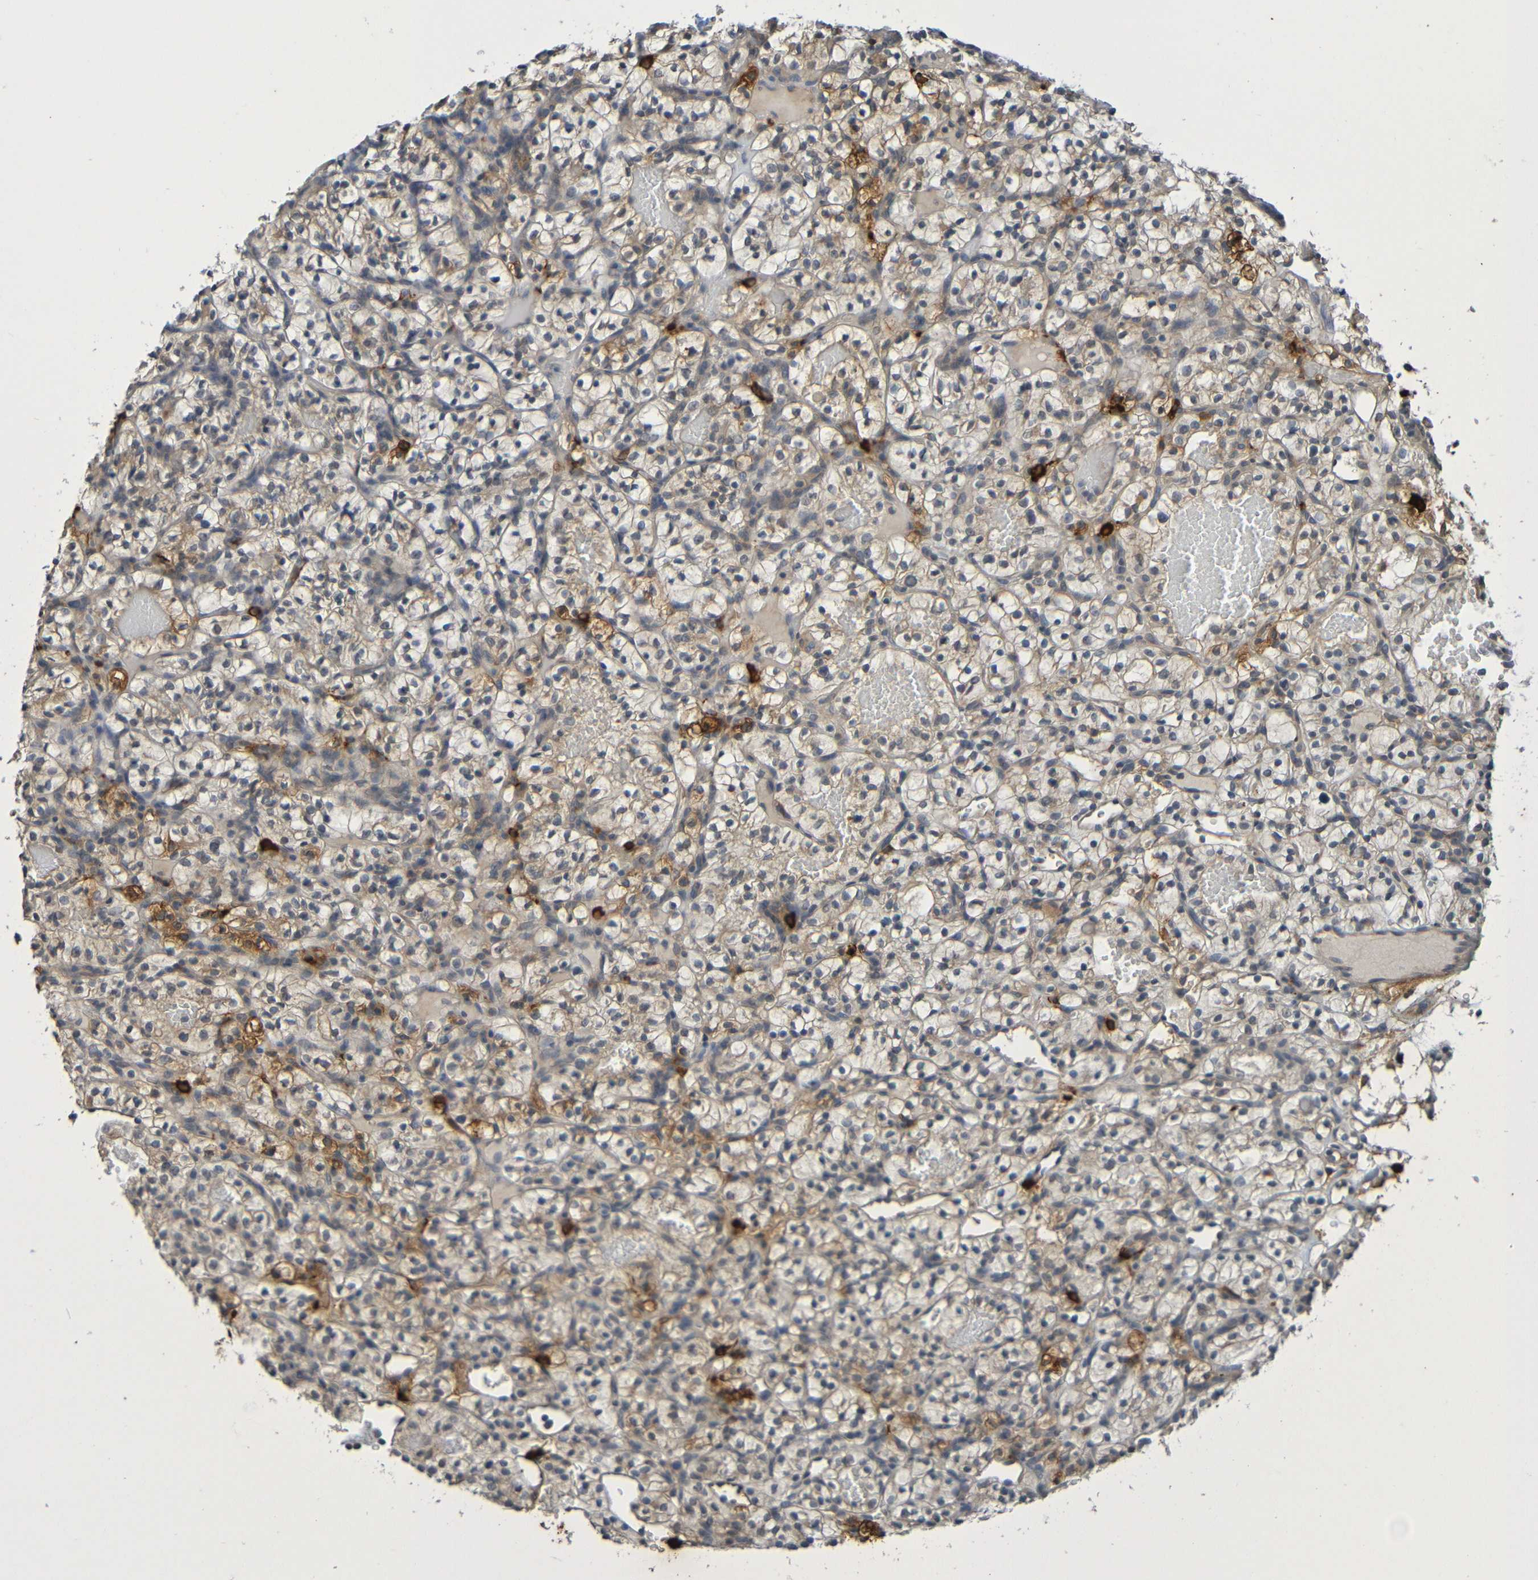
{"staining": {"intensity": "weak", "quantity": ">75%", "location": "cytoplasmic/membranous"}, "tissue": "renal cancer", "cell_type": "Tumor cells", "image_type": "cancer", "snomed": [{"axis": "morphology", "description": "Adenocarcinoma, NOS"}, {"axis": "topography", "description": "Kidney"}], "caption": "This is a photomicrograph of IHC staining of renal adenocarcinoma, which shows weak expression in the cytoplasmic/membranous of tumor cells.", "gene": "C3AR1", "patient": {"sex": "female", "age": 57}}